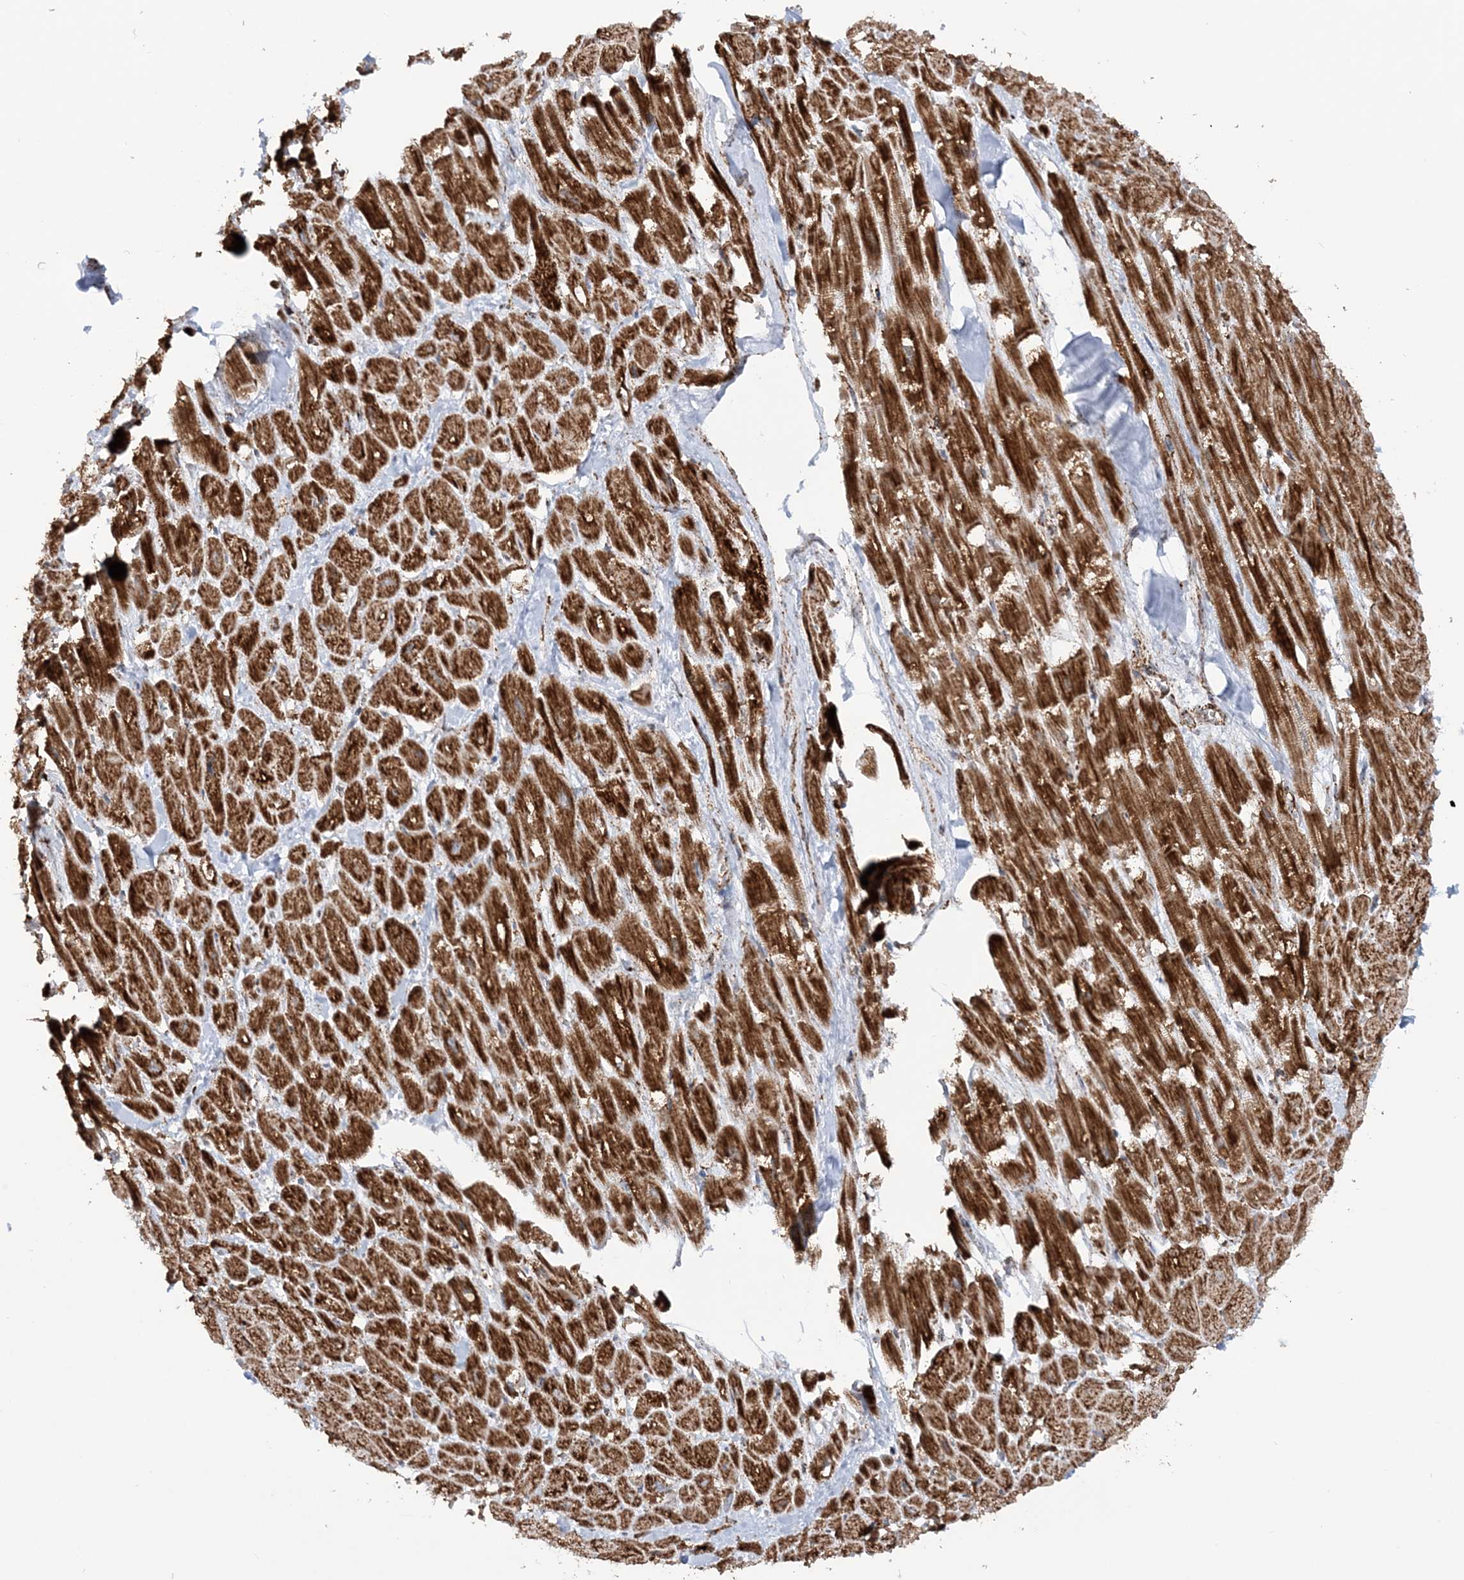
{"staining": {"intensity": "strong", "quantity": ">75%", "location": "cytoplasmic/membranous"}, "tissue": "heart muscle", "cell_type": "Cardiomyocytes", "image_type": "normal", "snomed": [{"axis": "morphology", "description": "Normal tissue, NOS"}, {"axis": "topography", "description": "Heart"}], "caption": "A photomicrograph of human heart muscle stained for a protein displays strong cytoplasmic/membranous brown staining in cardiomyocytes. (Stains: DAB (3,3'-diaminobenzidine) in brown, nuclei in blue, Microscopy: brightfield microscopy at high magnification).", "gene": "CRY2", "patient": {"sex": "male", "age": 54}}